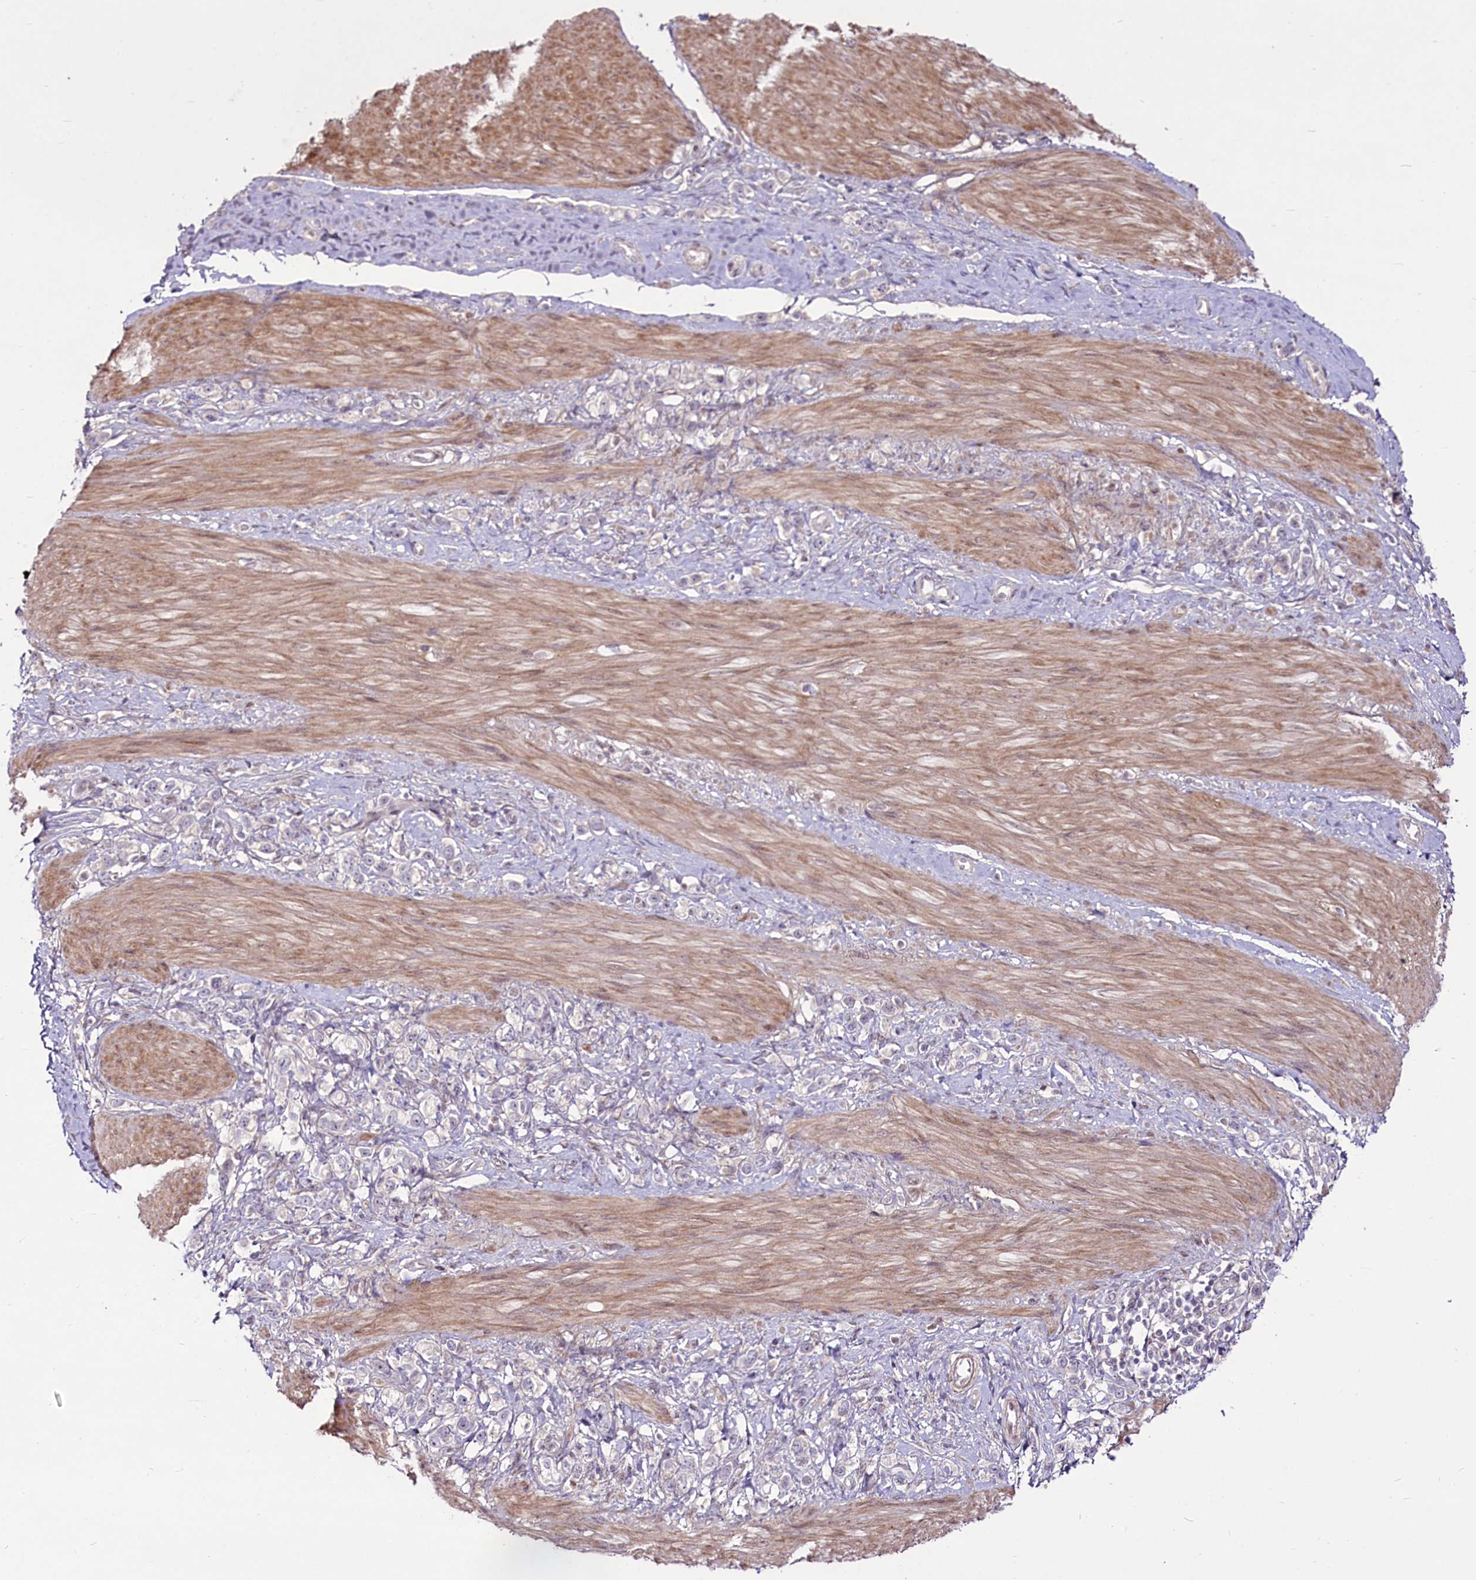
{"staining": {"intensity": "negative", "quantity": "none", "location": "none"}, "tissue": "stomach cancer", "cell_type": "Tumor cells", "image_type": "cancer", "snomed": [{"axis": "morphology", "description": "Adenocarcinoma, NOS"}, {"axis": "topography", "description": "Stomach"}], "caption": "Human adenocarcinoma (stomach) stained for a protein using immunohistochemistry (IHC) shows no expression in tumor cells.", "gene": "RSBN1", "patient": {"sex": "female", "age": 65}}